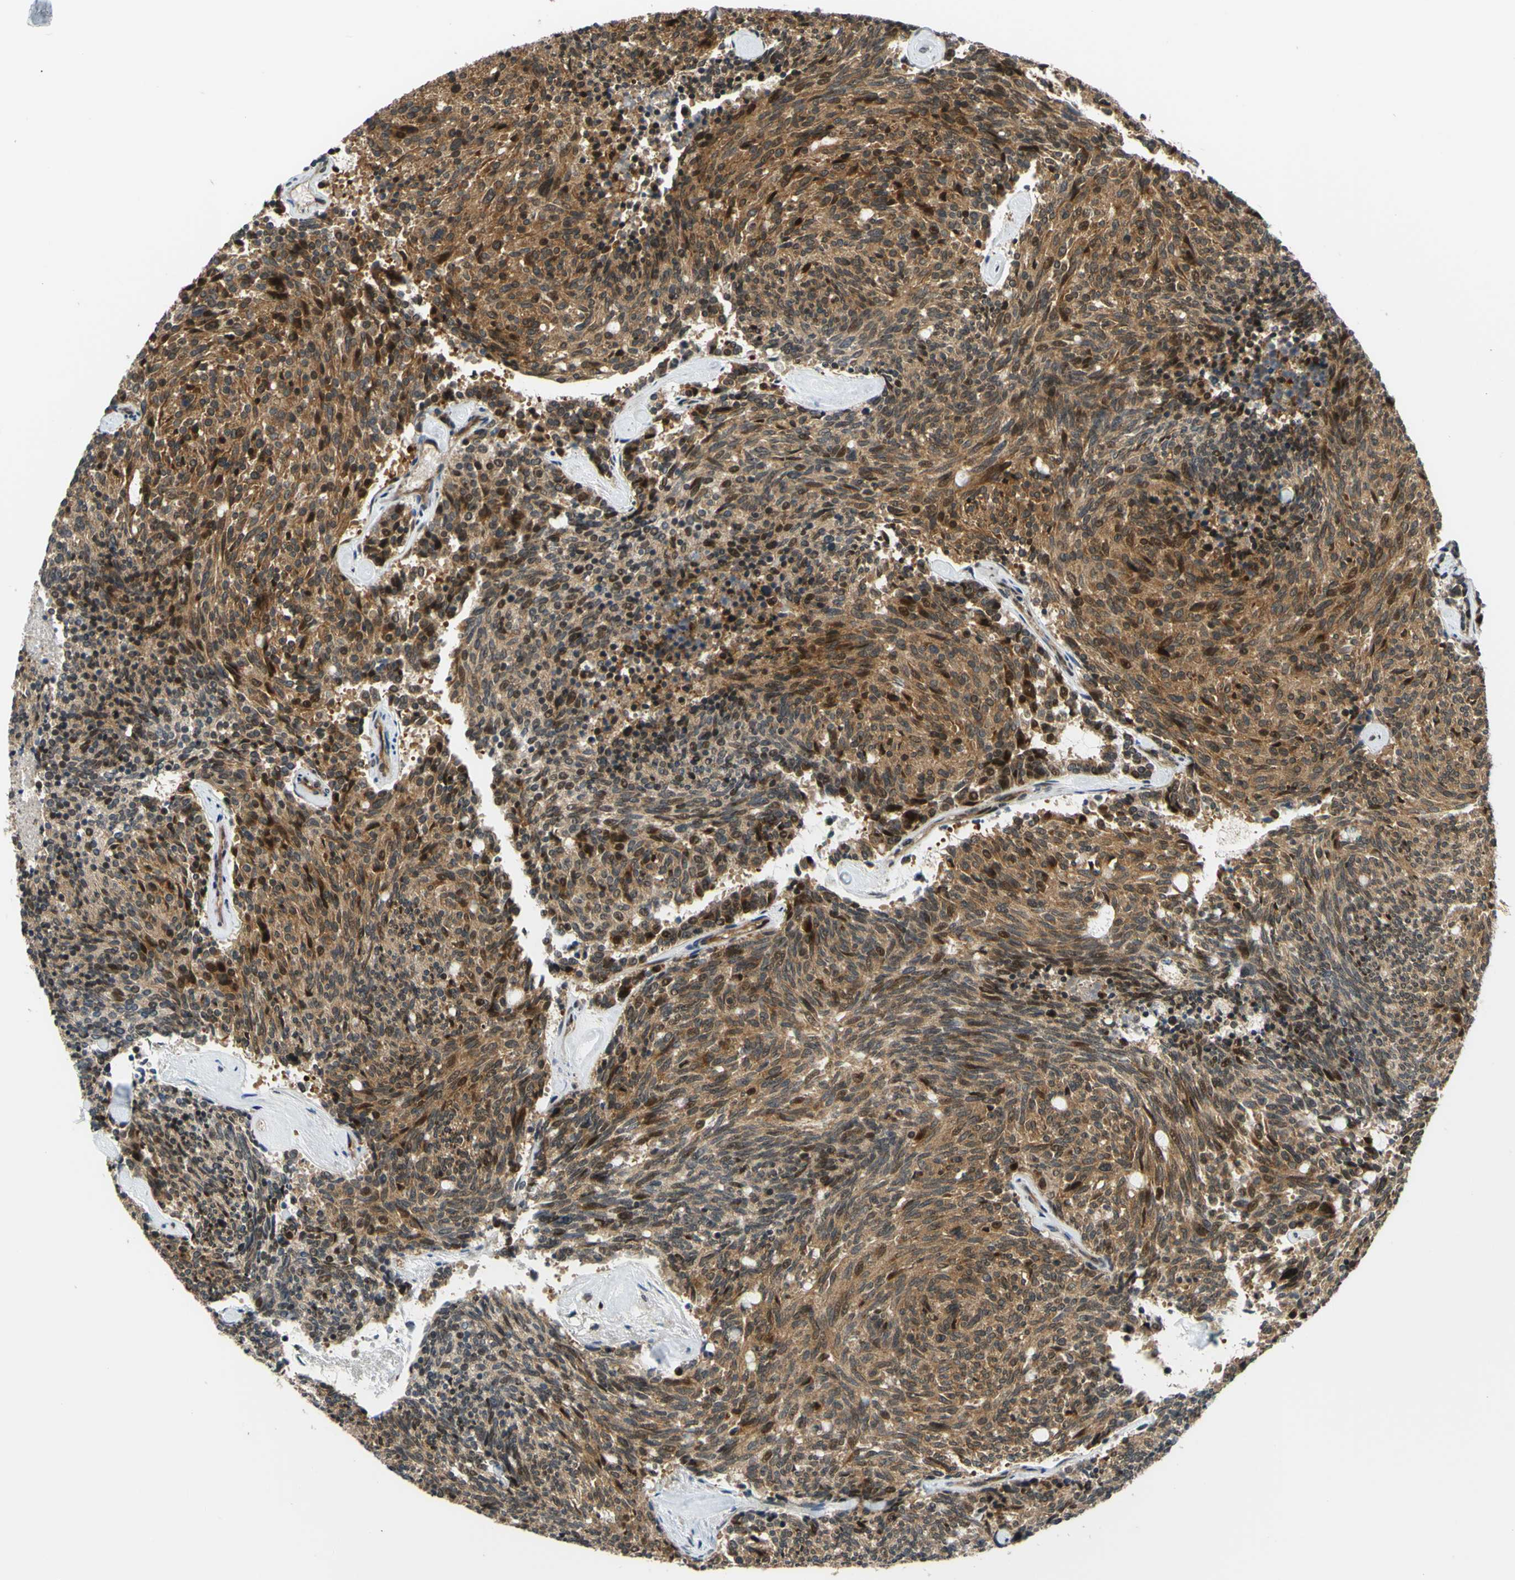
{"staining": {"intensity": "moderate", "quantity": ">75%", "location": "cytoplasmic/membranous,nuclear"}, "tissue": "carcinoid", "cell_type": "Tumor cells", "image_type": "cancer", "snomed": [{"axis": "morphology", "description": "Carcinoid, malignant, NOS"}, {"axis": "topography", "description": "Pancreas"}], "caption": "DAB immunohistochemical staining of human carcinoid (malignant) shows moderate cytoplasmic/membranous and nuclear protein staining in approximately >75% of tumor cells.", "gene": "ABCC8", "patient": {"sex": "female", "age": 54}}